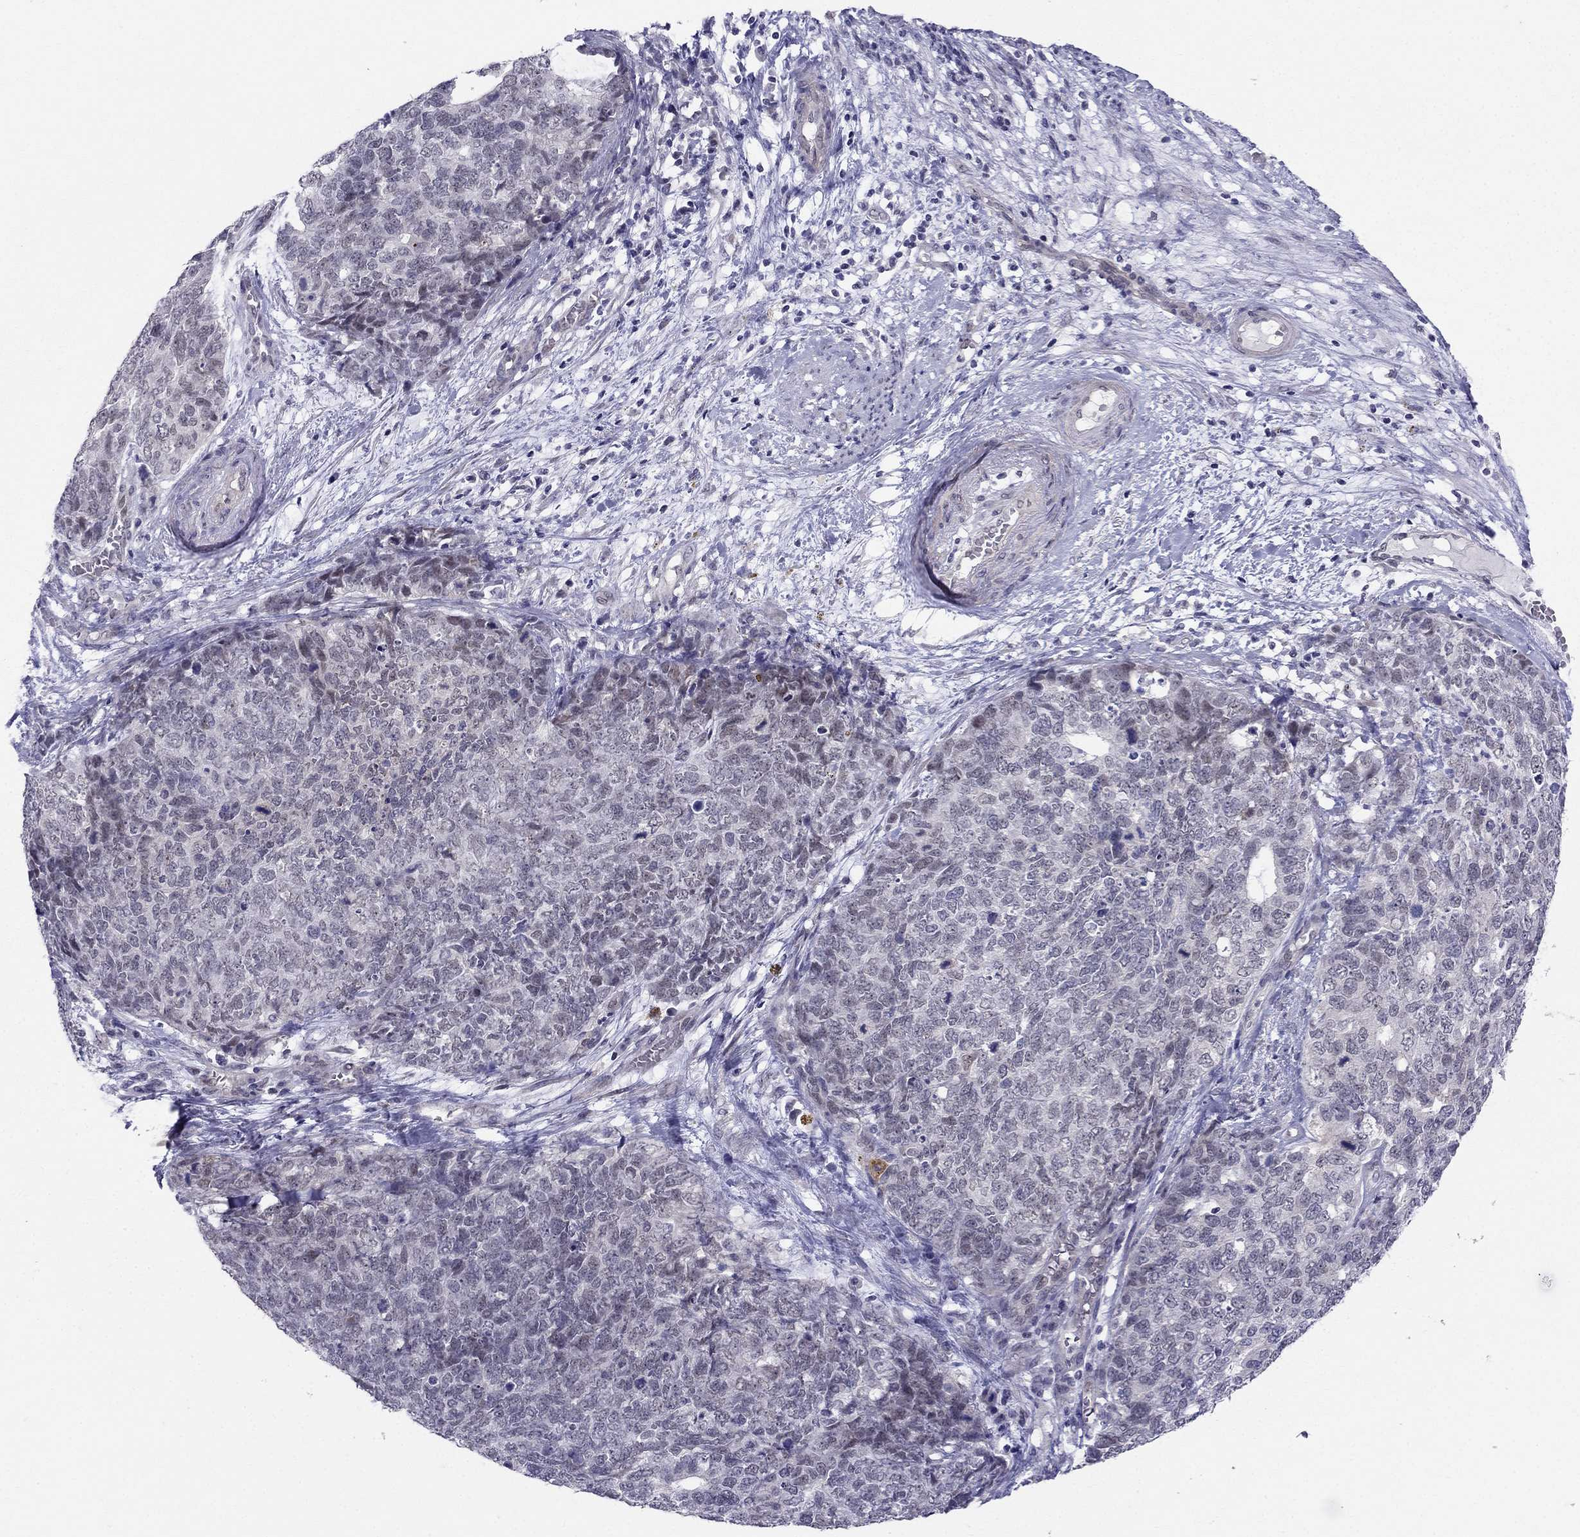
{"staining": {"intensity": "negative", "quantity": "none", "location": "none"}, "tissue": "cervical cancer", "cell_type": "Tumor cells", "image_type": "cancer", "snomed": [{"axis": "morphology", "description": "Squamous cell carcinoma, NOS"}, {"axis": "topography", "description": "Cervix"}], "caption": "An immunohistochemistry photomicrograph of cervical cancer (squamous cell carcinoma) is shown. There is no staining in tumor cells of cervical cancer (squamous cell carcinoma).", "gene": "BAG5", "patient": {"sex": "female", "age": 63}}